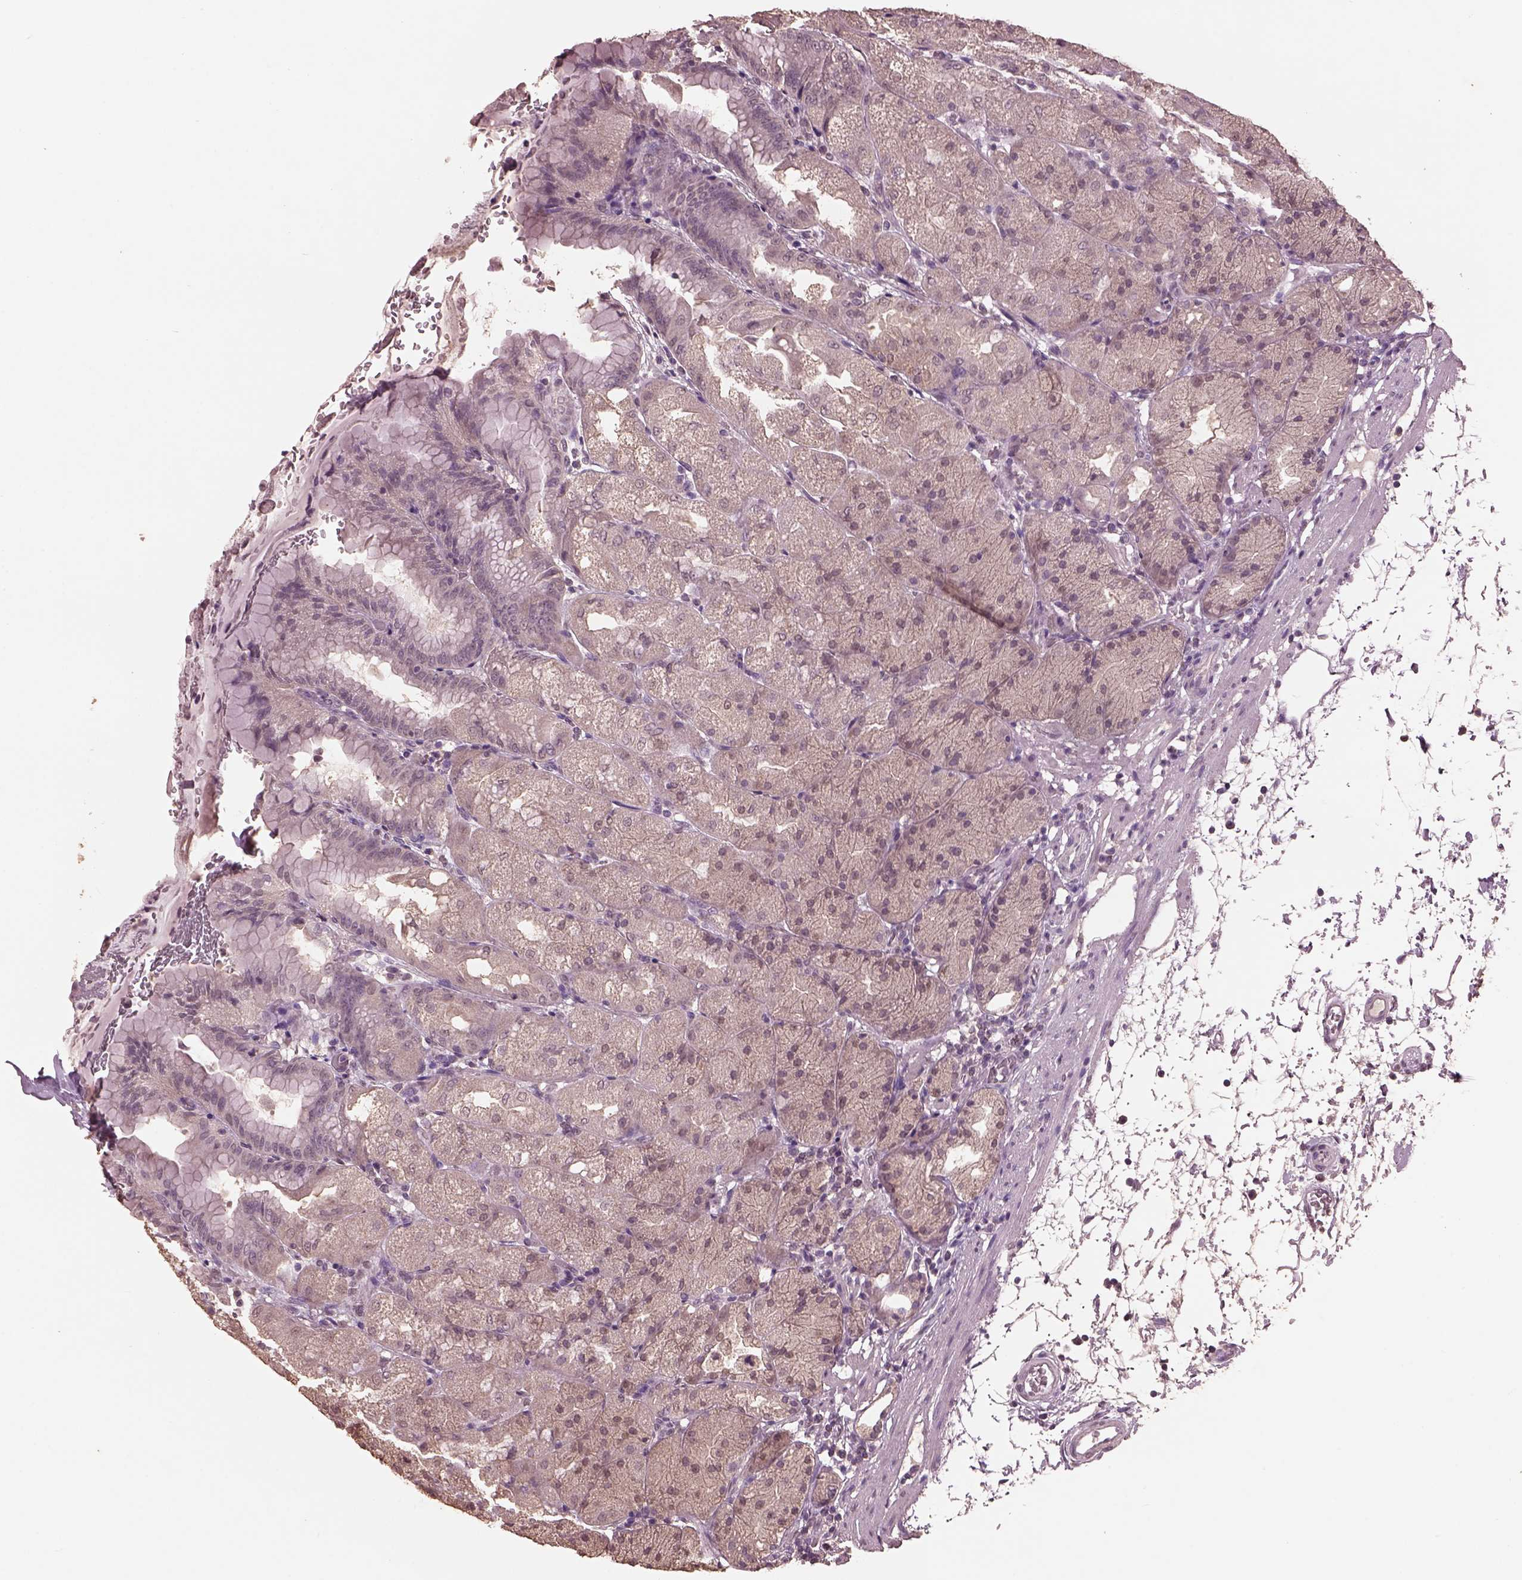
{"staining": {"intensity": "negative", "quantity": "none", "location": "none"}, "tissue": "stomach", "cell_type": "Glandular cells", "image_type": "normal", "snomed": [{"axis": "morphology", "description": "Normal tissue, NOS"}, {"axis": "topography", "description": "Stomach, upper"}, {"axis": "topography", "description": "Stomach"}, {"axis": "topography", "description": "Stomach, lower"}], "caption": "A histopathology image of human stomach is negative for staining in glandular cells. Brightfield microscopy of immunohistochemistry stained with DAB (3,3'-diaminobenzidine) (brown) and hematoxylin (blue), captured at high magnification.", "gene": "CPT1C", "patient": {"sex": "male", "age": 62}}